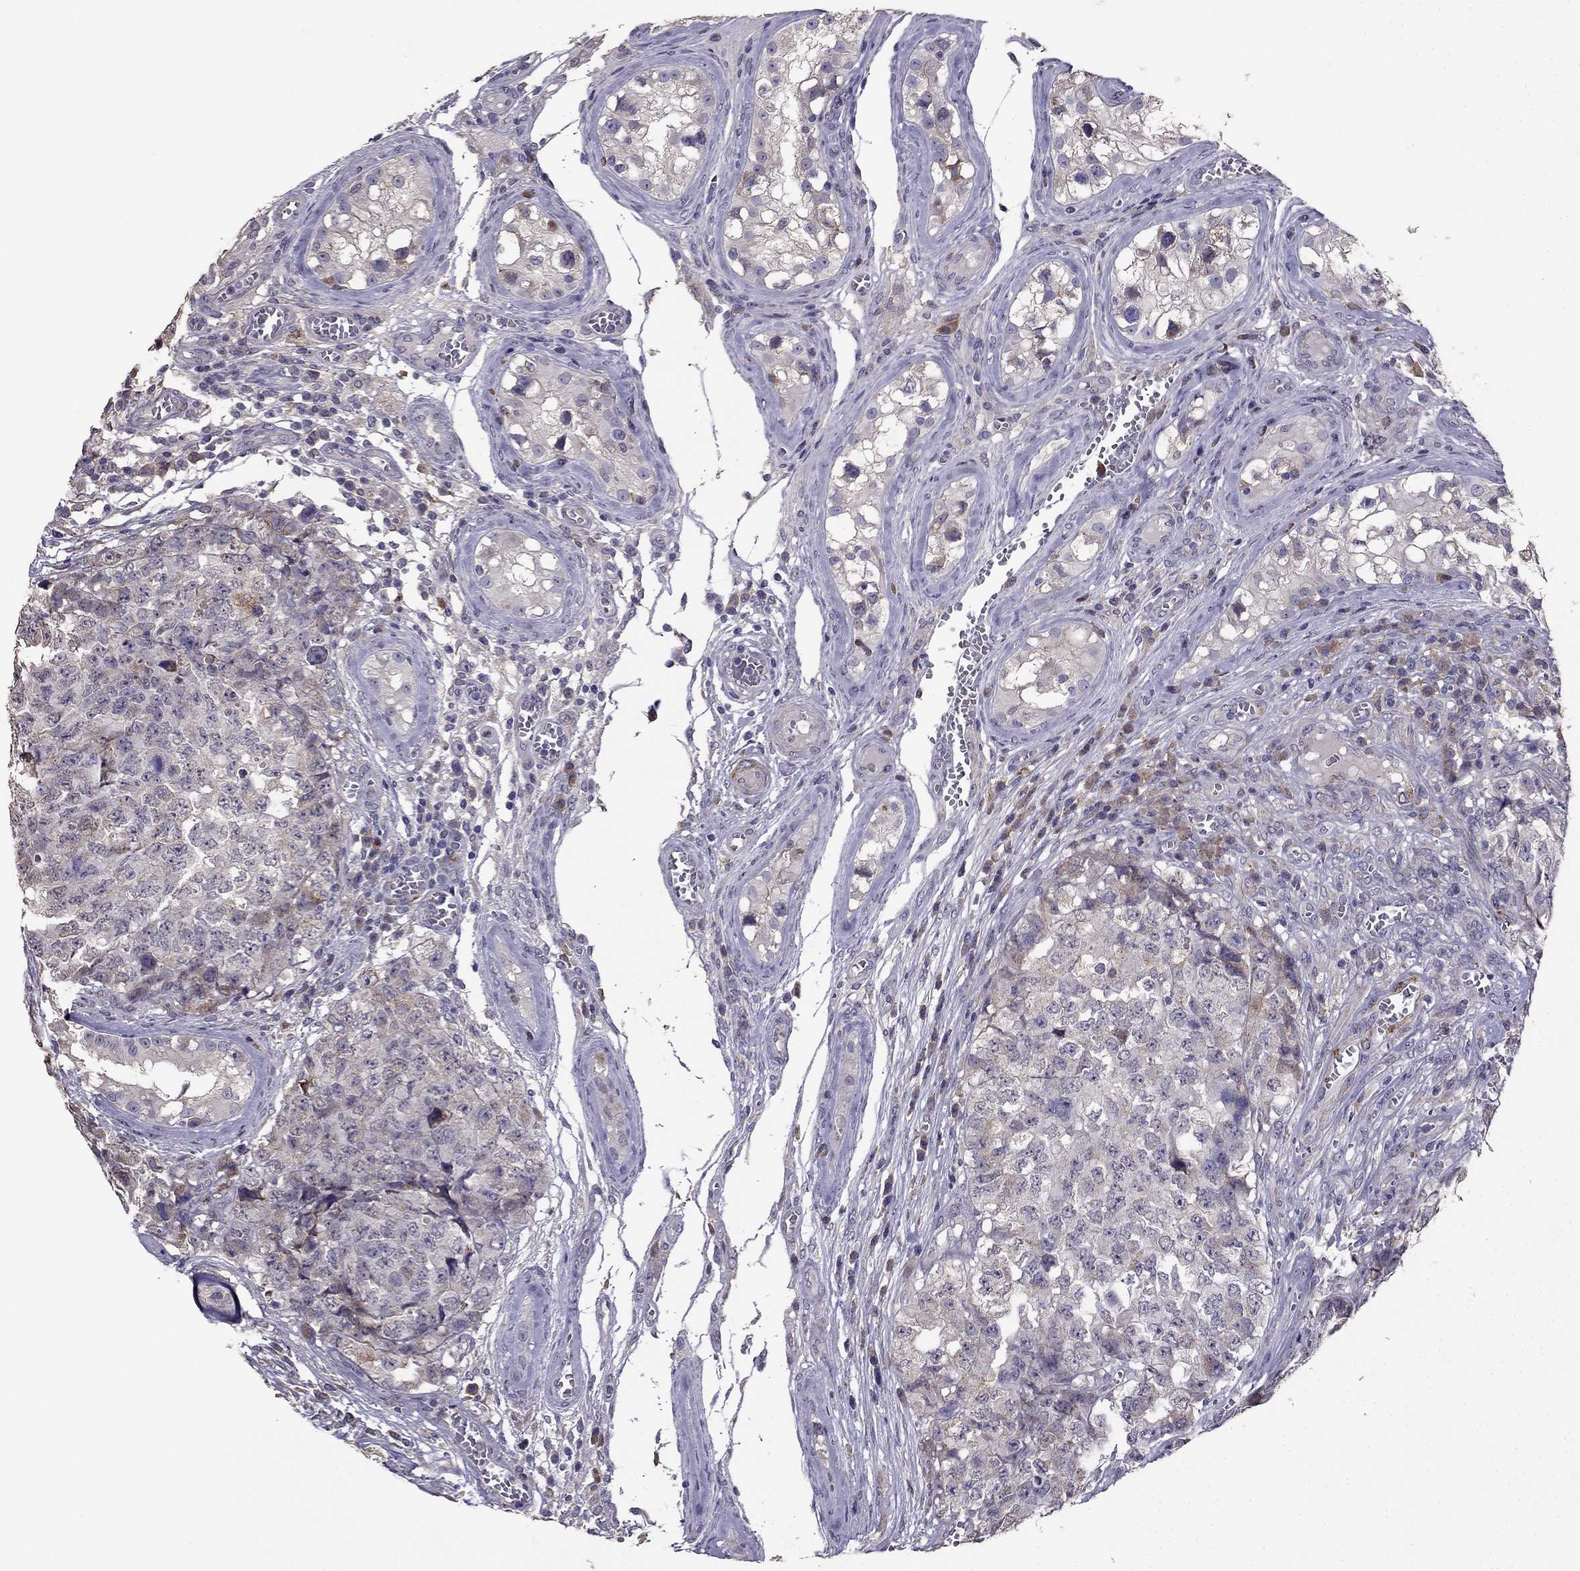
{"staining": {"intensity": "negative", "quantity": "none", "location": "none"}, "tissue": "testis cancer", "cell_type": "Tumor cells", "image_type": "cancer", "snomed": [{"axis": "morphology", "description": "Carcinoma, Embryonal, NOS"}, {"axis": "topography", "description": "Testis"}], "caption": "This is an IHC photomicrograph of embryonal carcinoma (testis). There is no expression in tumor cells.", "gene": "CDH9", "patient": {"sex": "male", "age": 23}}